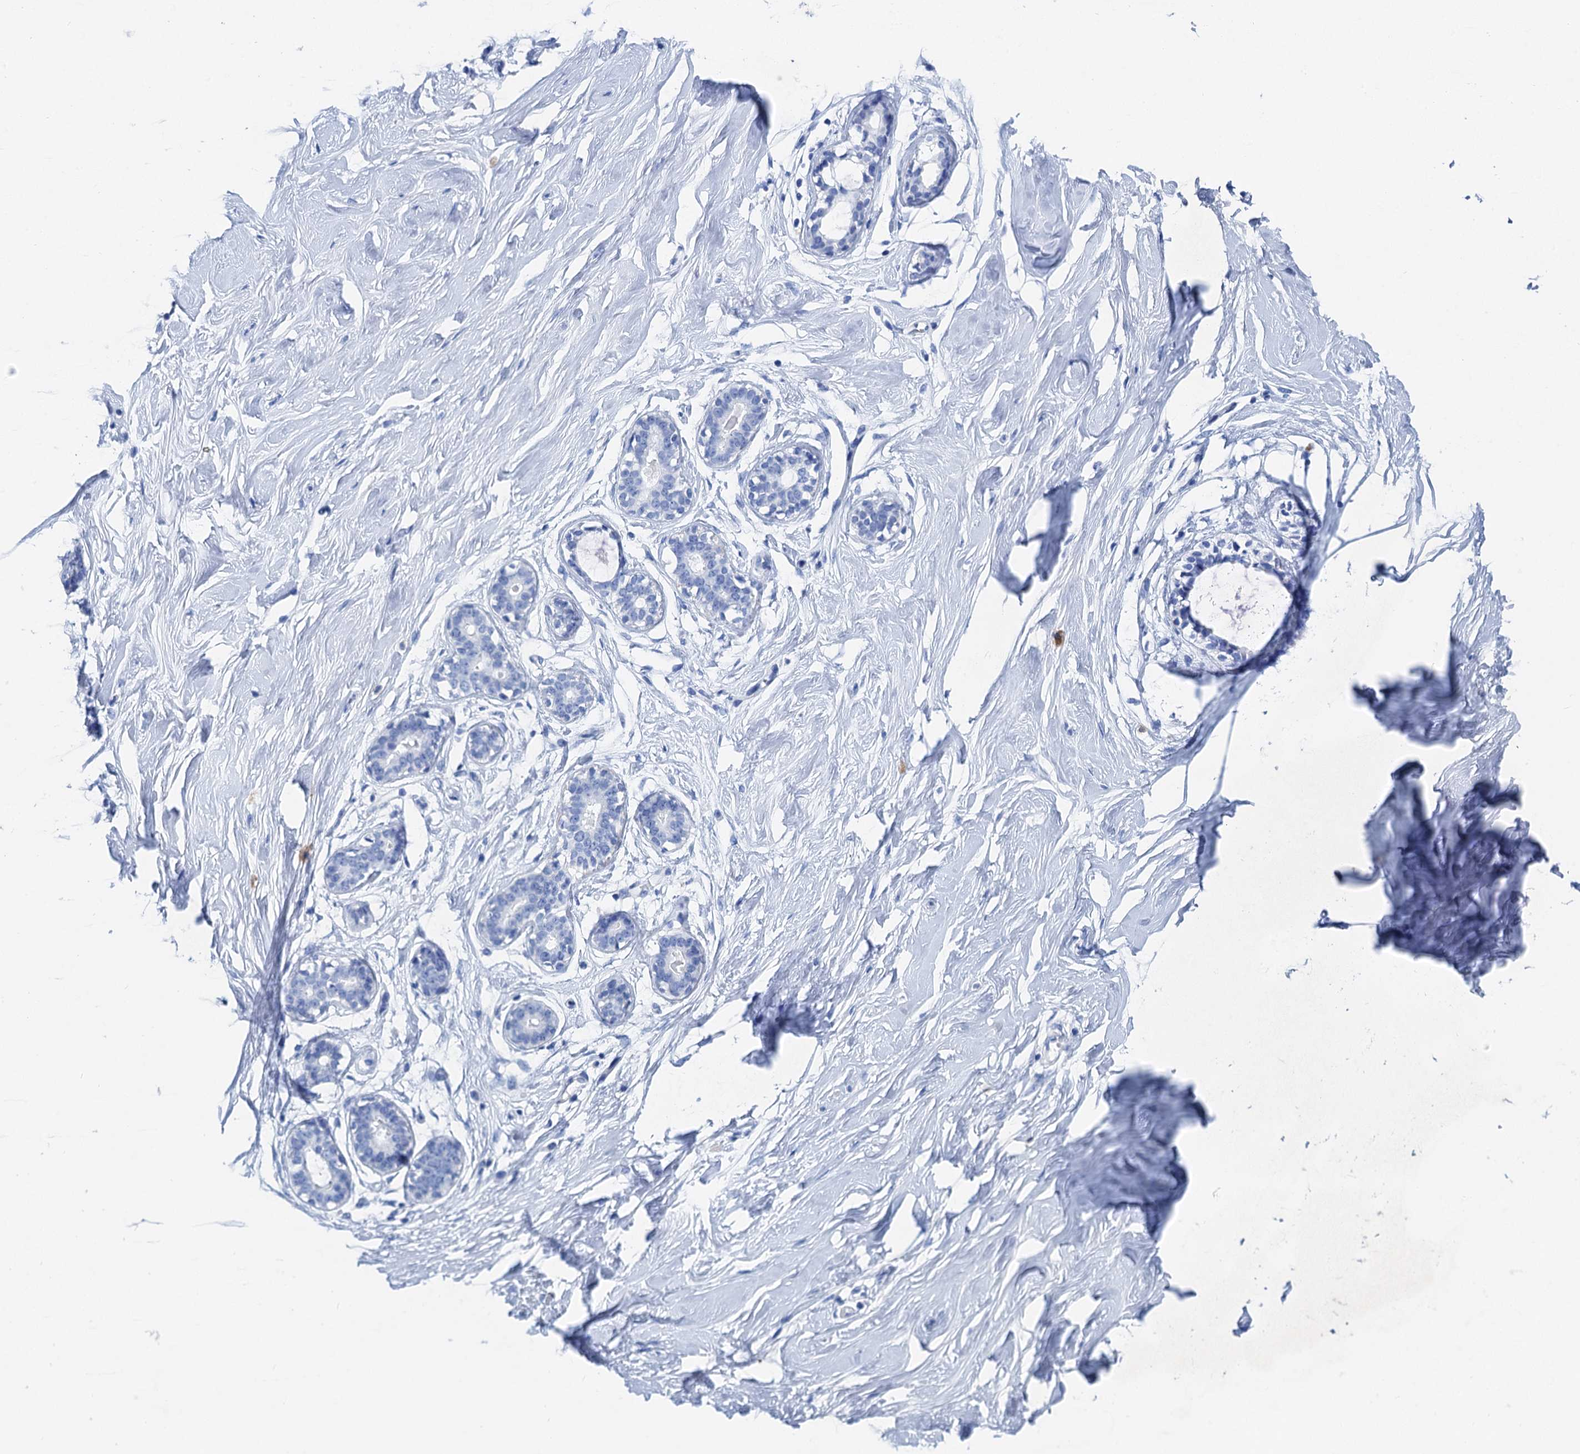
{"staining": {"intensity": "negative", "quantity": "none", "location": "none"}, "tissue": "breast", "cell_type": "Adipocytes", "image_type": "normal", "snomed": [{"axis": "morphology", "description": "Normal tissue, NOS"}, {"axis": "morphology", "description": "Adenoma, NOS"}, {"axis": "topography", "description": "Breast"}], "caption": "An IHC histopathology image of benign breast is shown. There is no staining in adipocytes of breast. The staining was performed using DAB (3,3'-diaminobenzidine) to visualize the protein expression in brown, while the nuclei were stained in blue with hematoxylin (Magnification: 20x).", "gene": "NLRP10", "patient": {"sex": "female", "age": 23}}